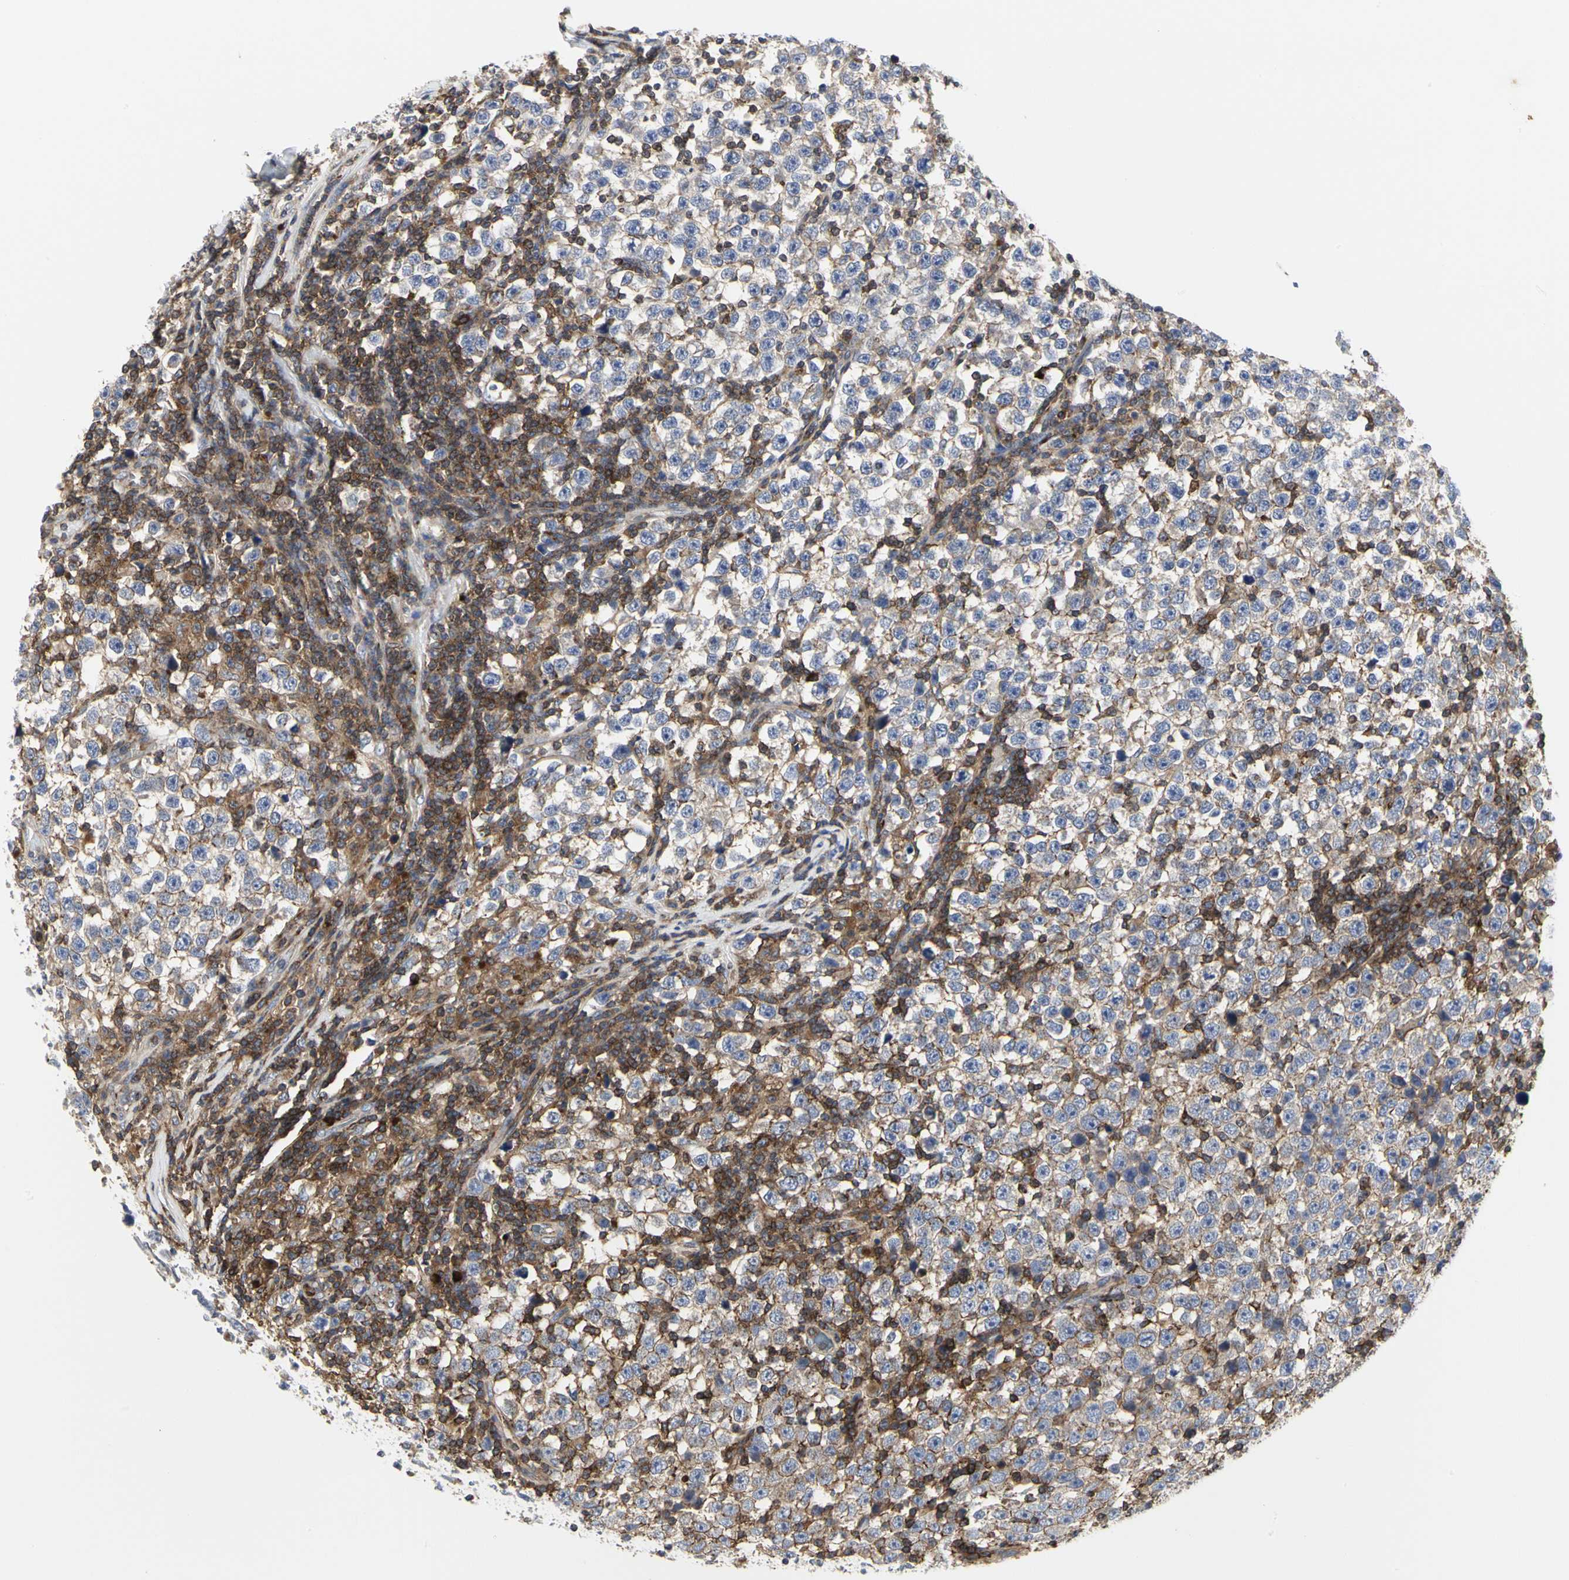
{"staining": {"intensity": "weak", "quantity": "25%-75%", "location": "cytoplasmic/membranous"}, "tissue": "testis cancer", "cell_type": "Tumor cells", "image_type": "cancer", "snomed": [{"axis": "morphology", "description": "Seminoma, NOS"}, {"axis": "topography", "description": "Testis"}], "caption": "An immunohistochemistry image of neoplastic tissue is shown. Protein staining in brown labels weak cytoplasmic/membranous positivity in seminoma (testis) within tumor cells.", "gene": "NAPG", "patient": {"sex": "male", "age": 43}}